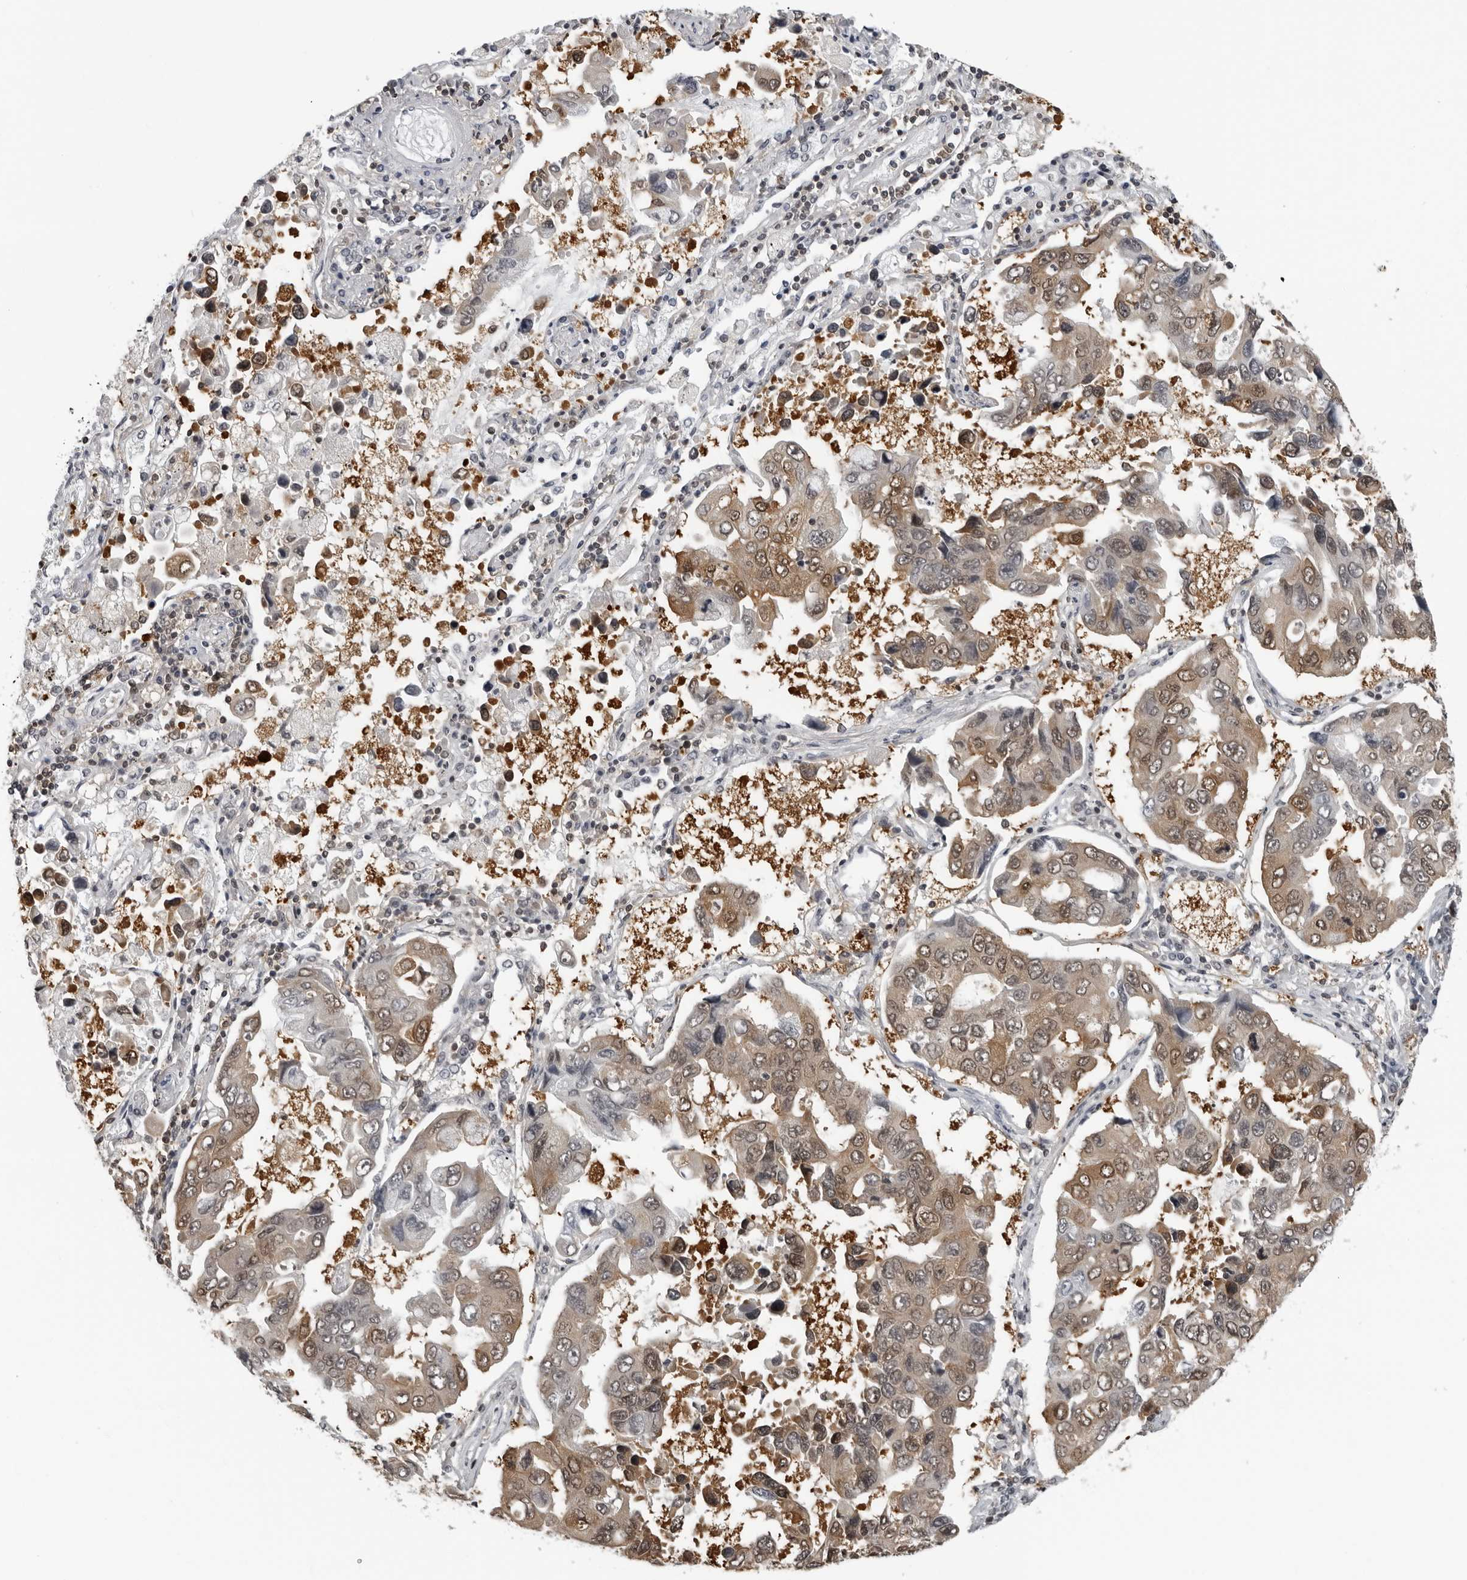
{"staining": {"intensity": "weak", "quantity": ">75%", "location": "cytoplasmic/membranous,nuclear"}, "tissue": "lung cancer", "cell_type": "Tumor cells", "image_type": "cancer", "snomed": [{"axis": "morphology", "description": "Adenocarcinoma, NOS"}, {"axis": "topography", "description": "Lung"}], "caption": "There is low levels of weak cytoplasmic/membranous and nuclear expression in tumor cells of lung adenocarcinoma, as demonstrated by immunohistochemical staining (brown color).", "gene": "HSPH1", "patient": {"sex": "male", "age": 64}}